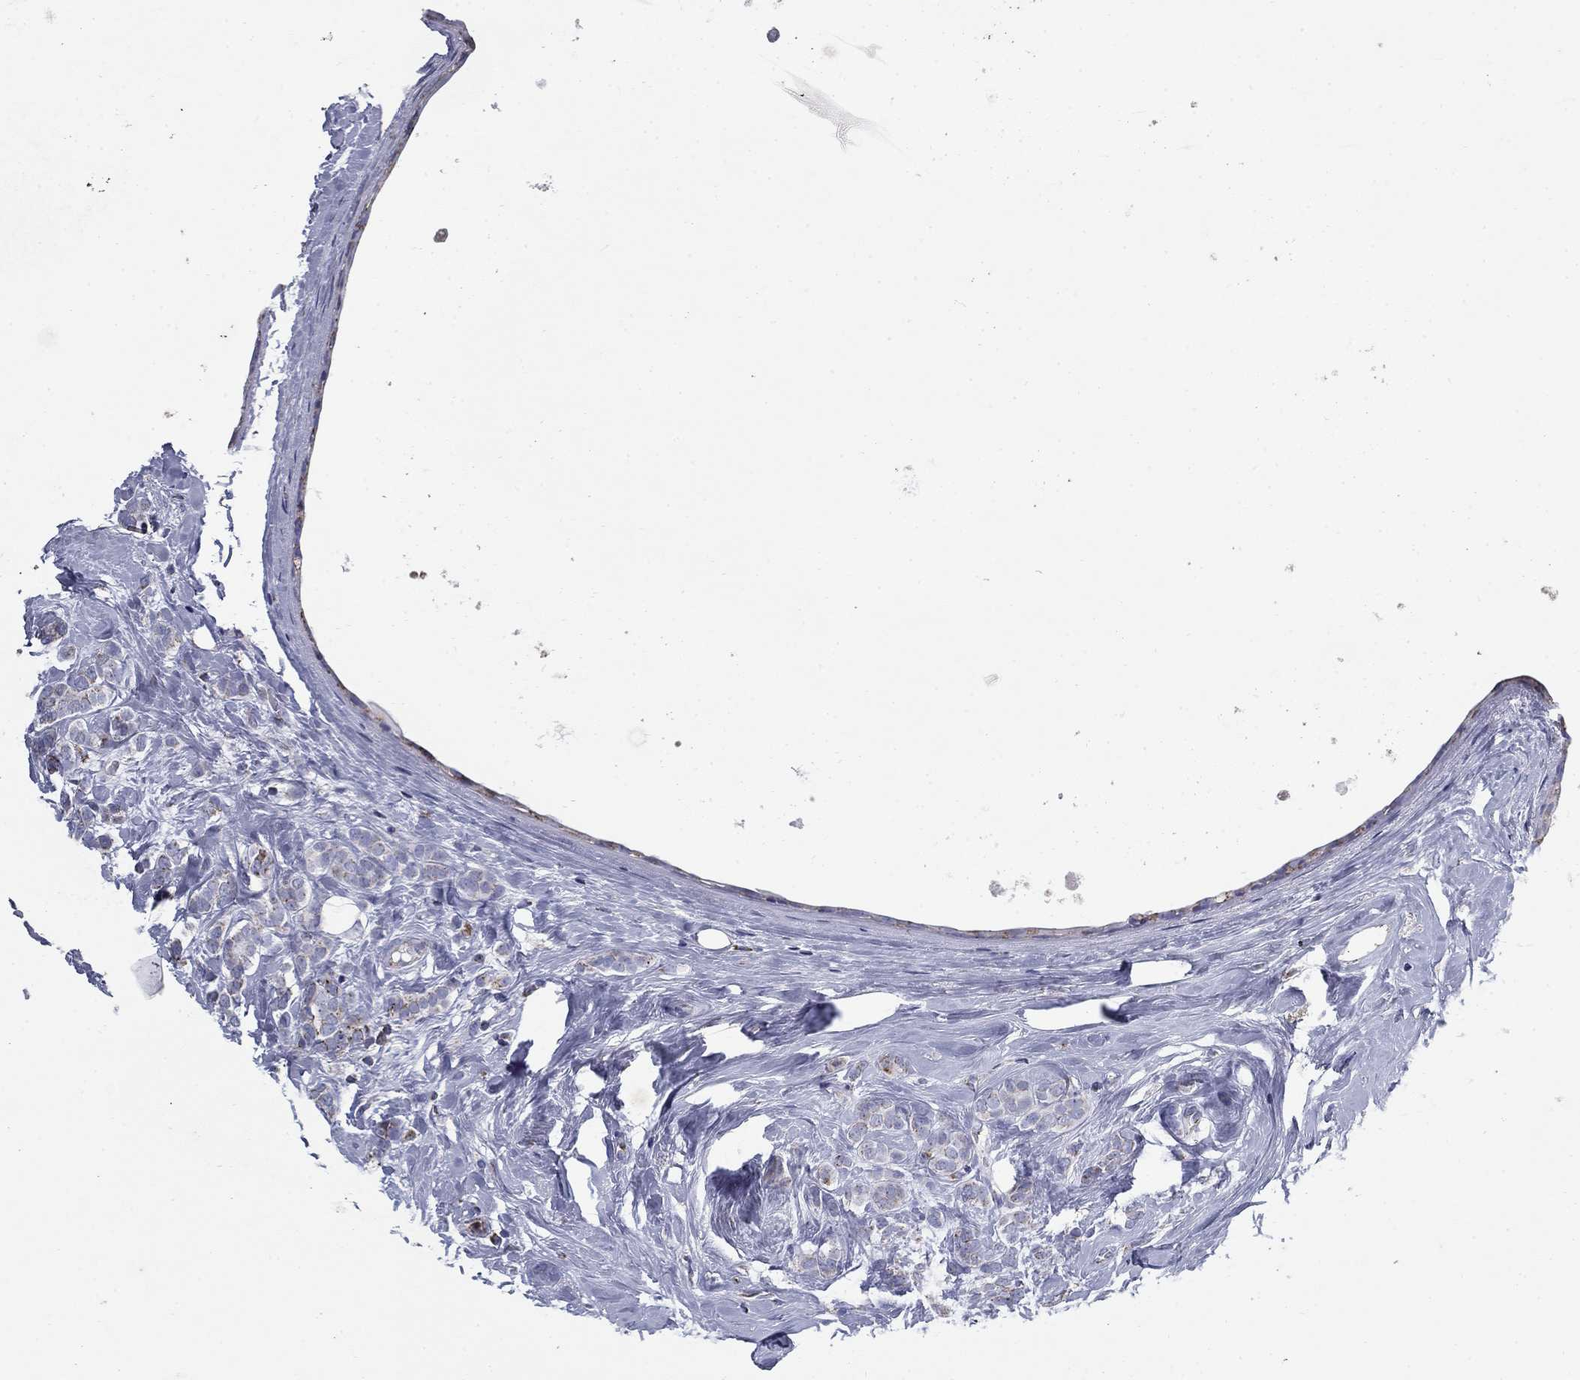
{"staining": {"intensity": "moderate", "quantity": "<25%", "location": "cytoplasmic/membranous"}, "tissue": "breast cancer", "cell_type": "Tumor cells", "image_type": "cancer", "snomed": [{"axis": "morphology", "description": "Lobular carcinoma"}, {"axis": "topography", "description": "Breast"}], "caption": "DAB (3,3'-diaminobenzidine) immunohistochemical staining of breast cancer (lobular carcinoma) shows moderate cytoplasmic/membranous protein staining in approximately <25% of tumor cells.", "gene": "NDUFA4L2", "patient": {"sex": "female", "age": 49}}